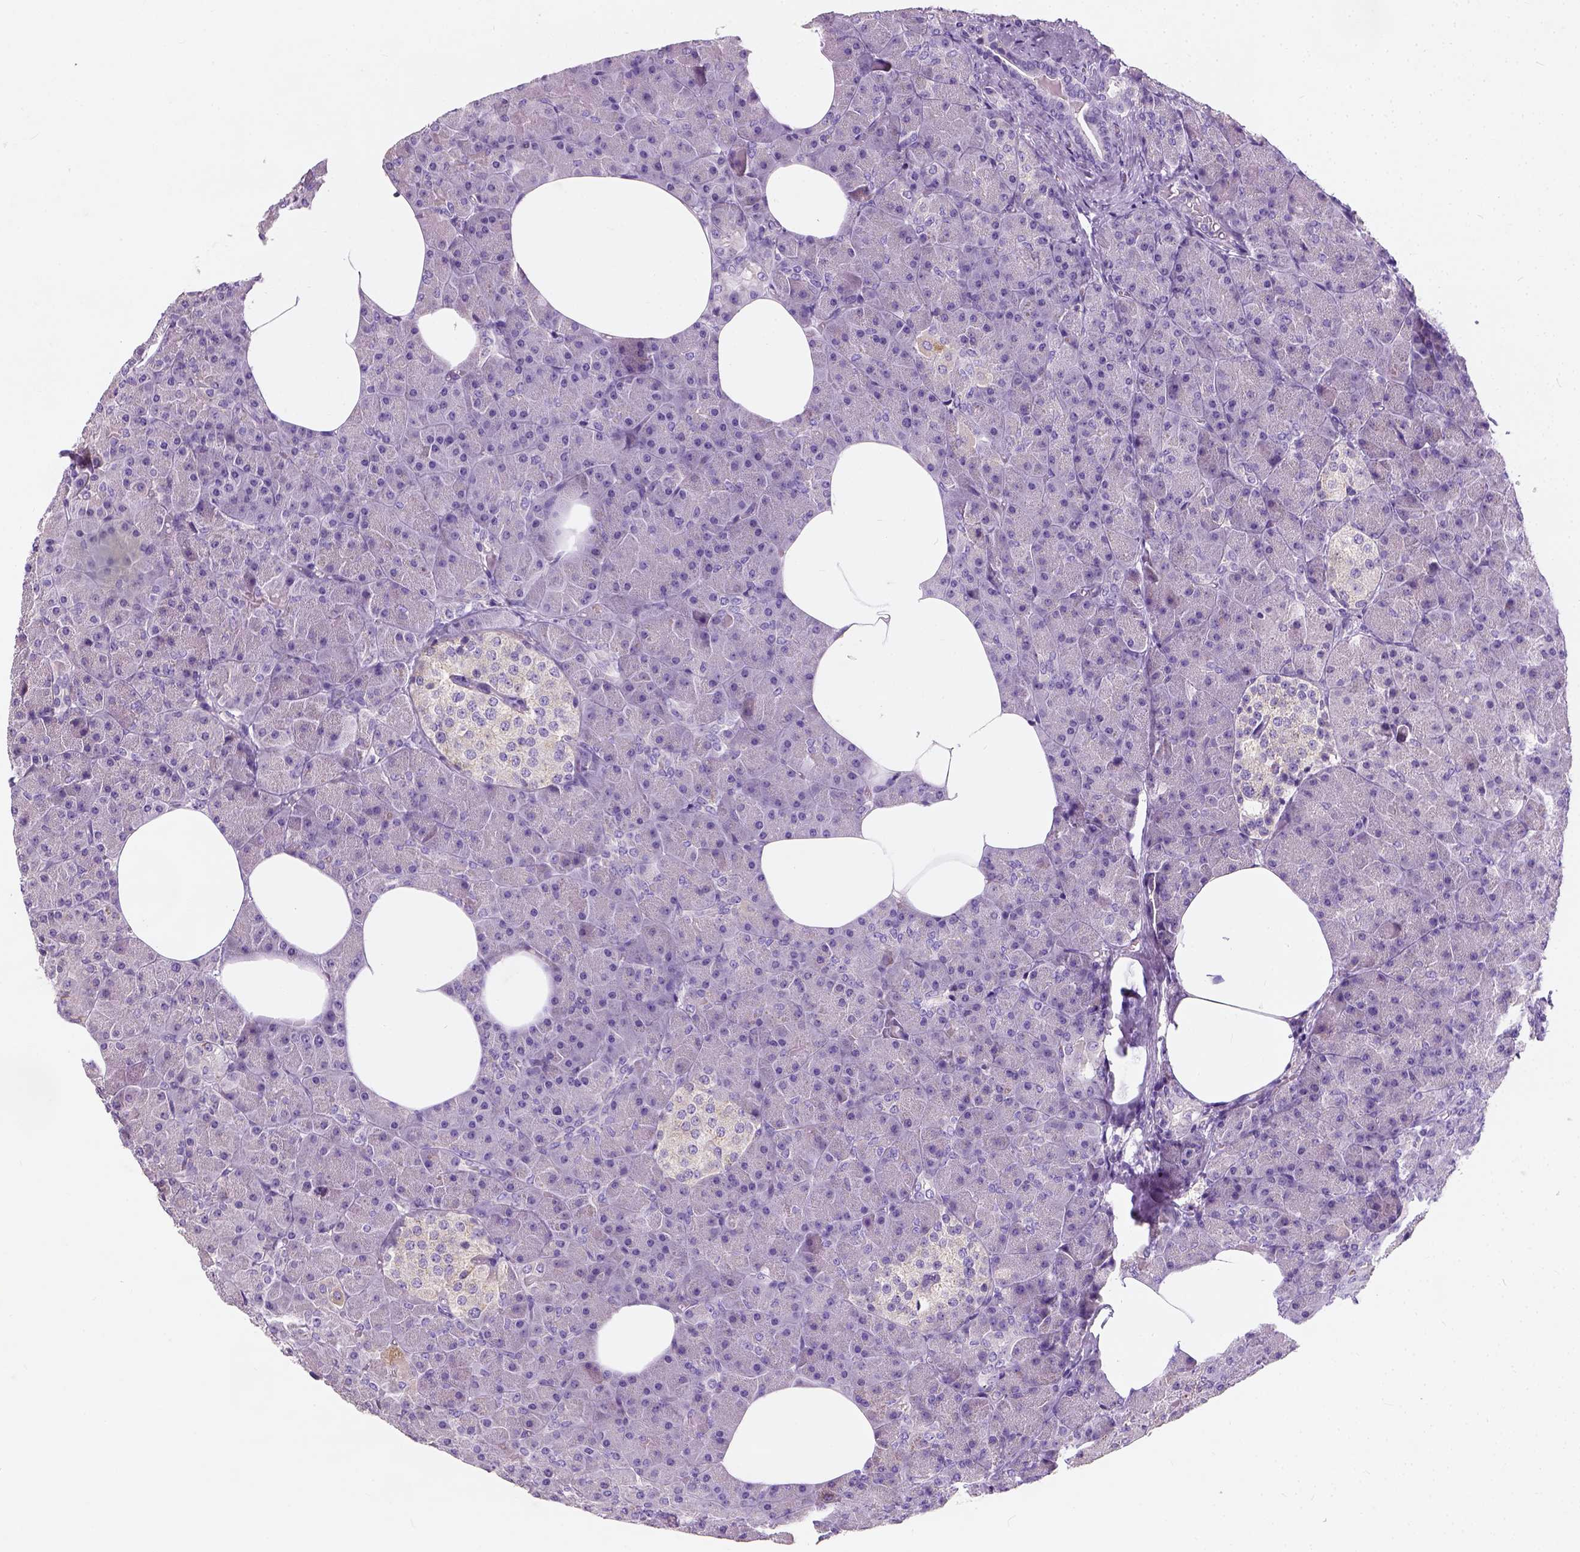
{"staining": {"intensity": "negative", "quantity": "none", "location": "none"}, "tissue": "pancreas", "cell_type": "Exocrine glandular cells", "image_type": "normal", "snomed": [{"axis": "morphology", "description": "Normal tissue, NOS"}, {"axis": "topography", "description": "Pancreas"}], "caption": "Protein analysis of benign pancreas demonstrates no significant positivity in exocrine glandular cells.", "gene": "CHODL", "patient": {"sex": "female", "age": 45}}